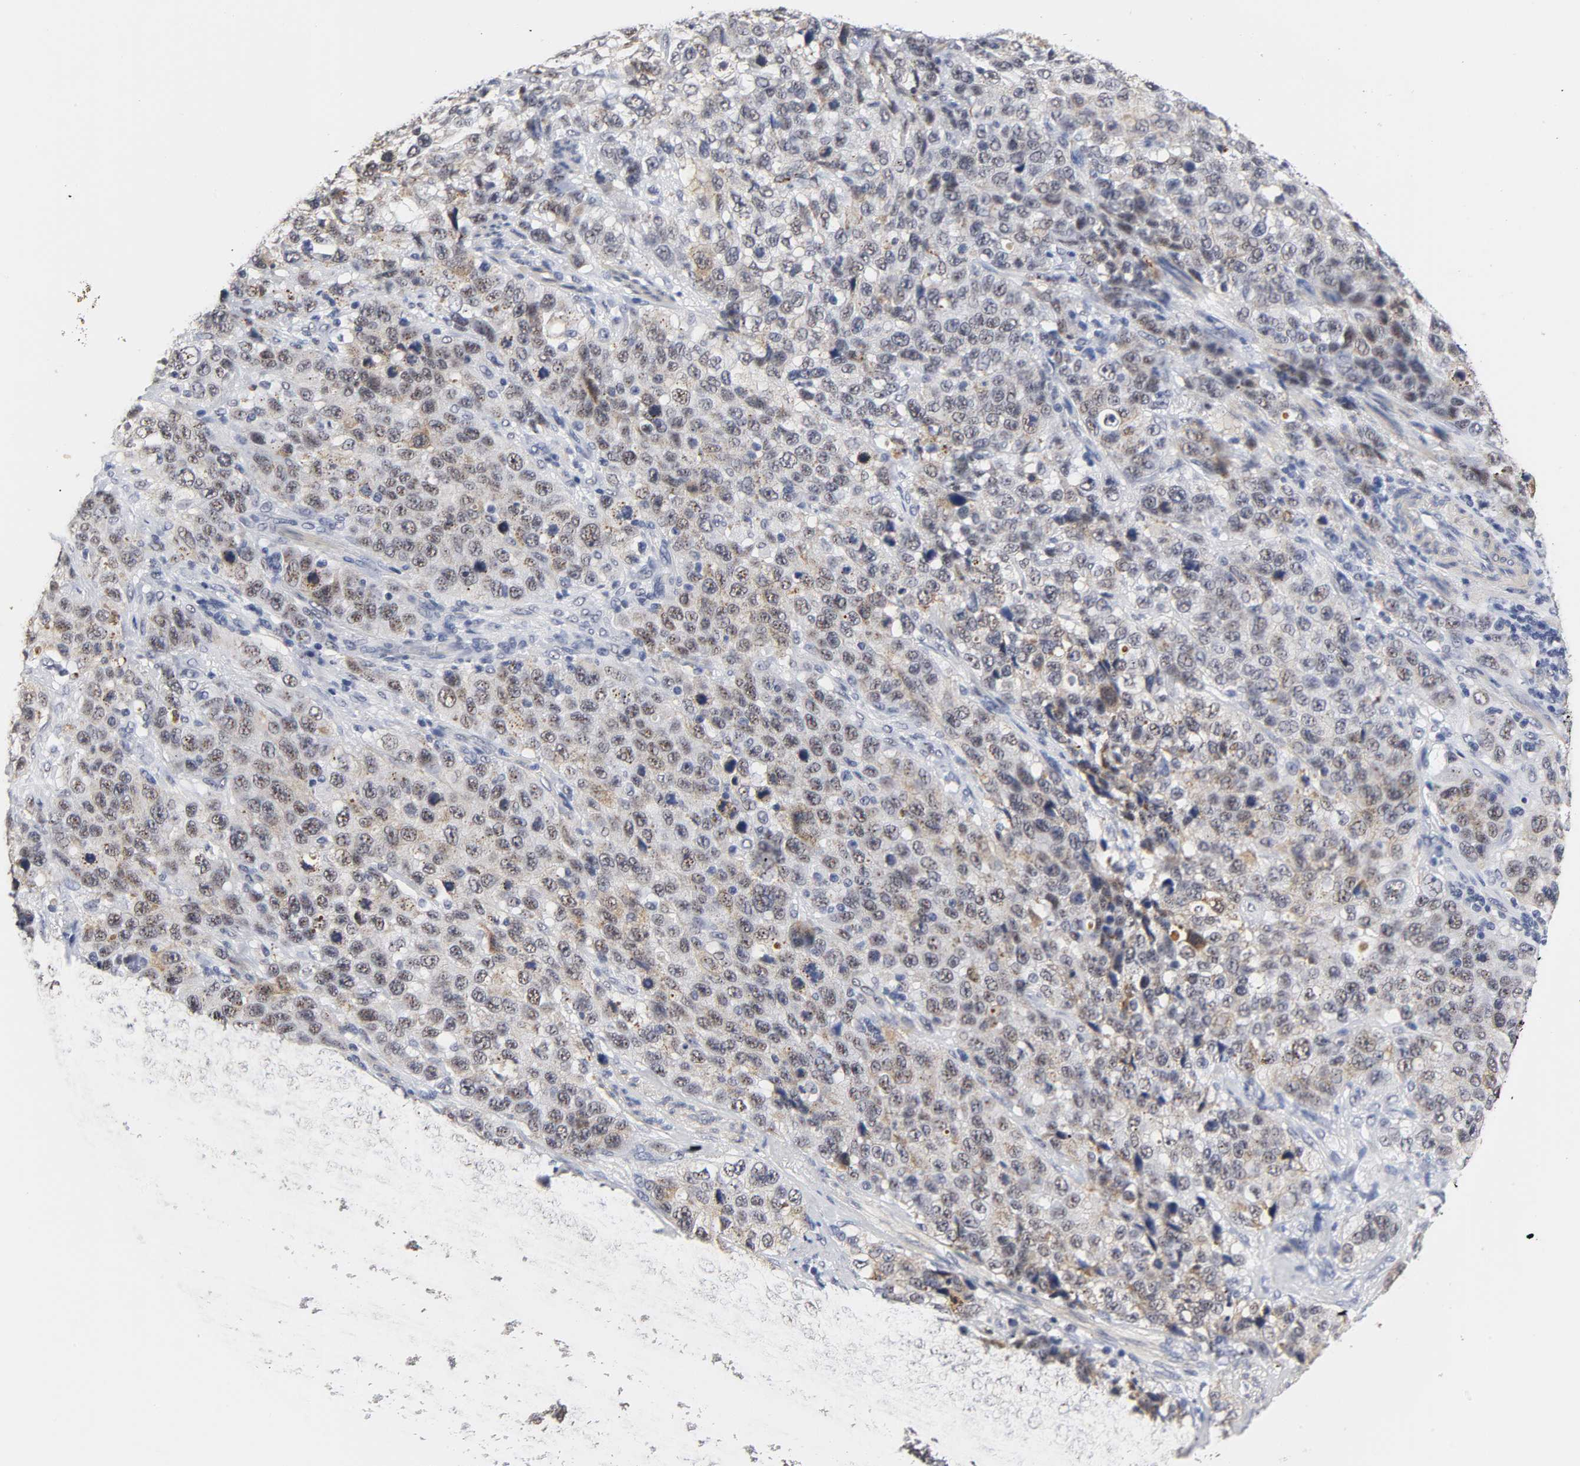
{"staining": {"intensity": "moderate", "quantity": ">75%", "location": "cytoplasmic/membranous,nuclear"}, "tissue": "stomach cancer", "cell_type": "Tumor cells", "image_type": "cancer", "snomed": [{"axis": "morphology", "description": "Normal tissue, NOS"}, {"axis": "morphology", "description": "Adenocarcinoma, NOS"}, {"axis": "topography", "description": "Stomach"}], "caption": "An immunohistochemistry micrograph of neoplastic tissue is shown. Protein staining in brown labels moderate cytoplasmic/membranous and nuclear positivity in stomach adenocarcinoma within tumor cells.", "gene": "GRHL2", "patient": {"sex": "male", "age": 48}}